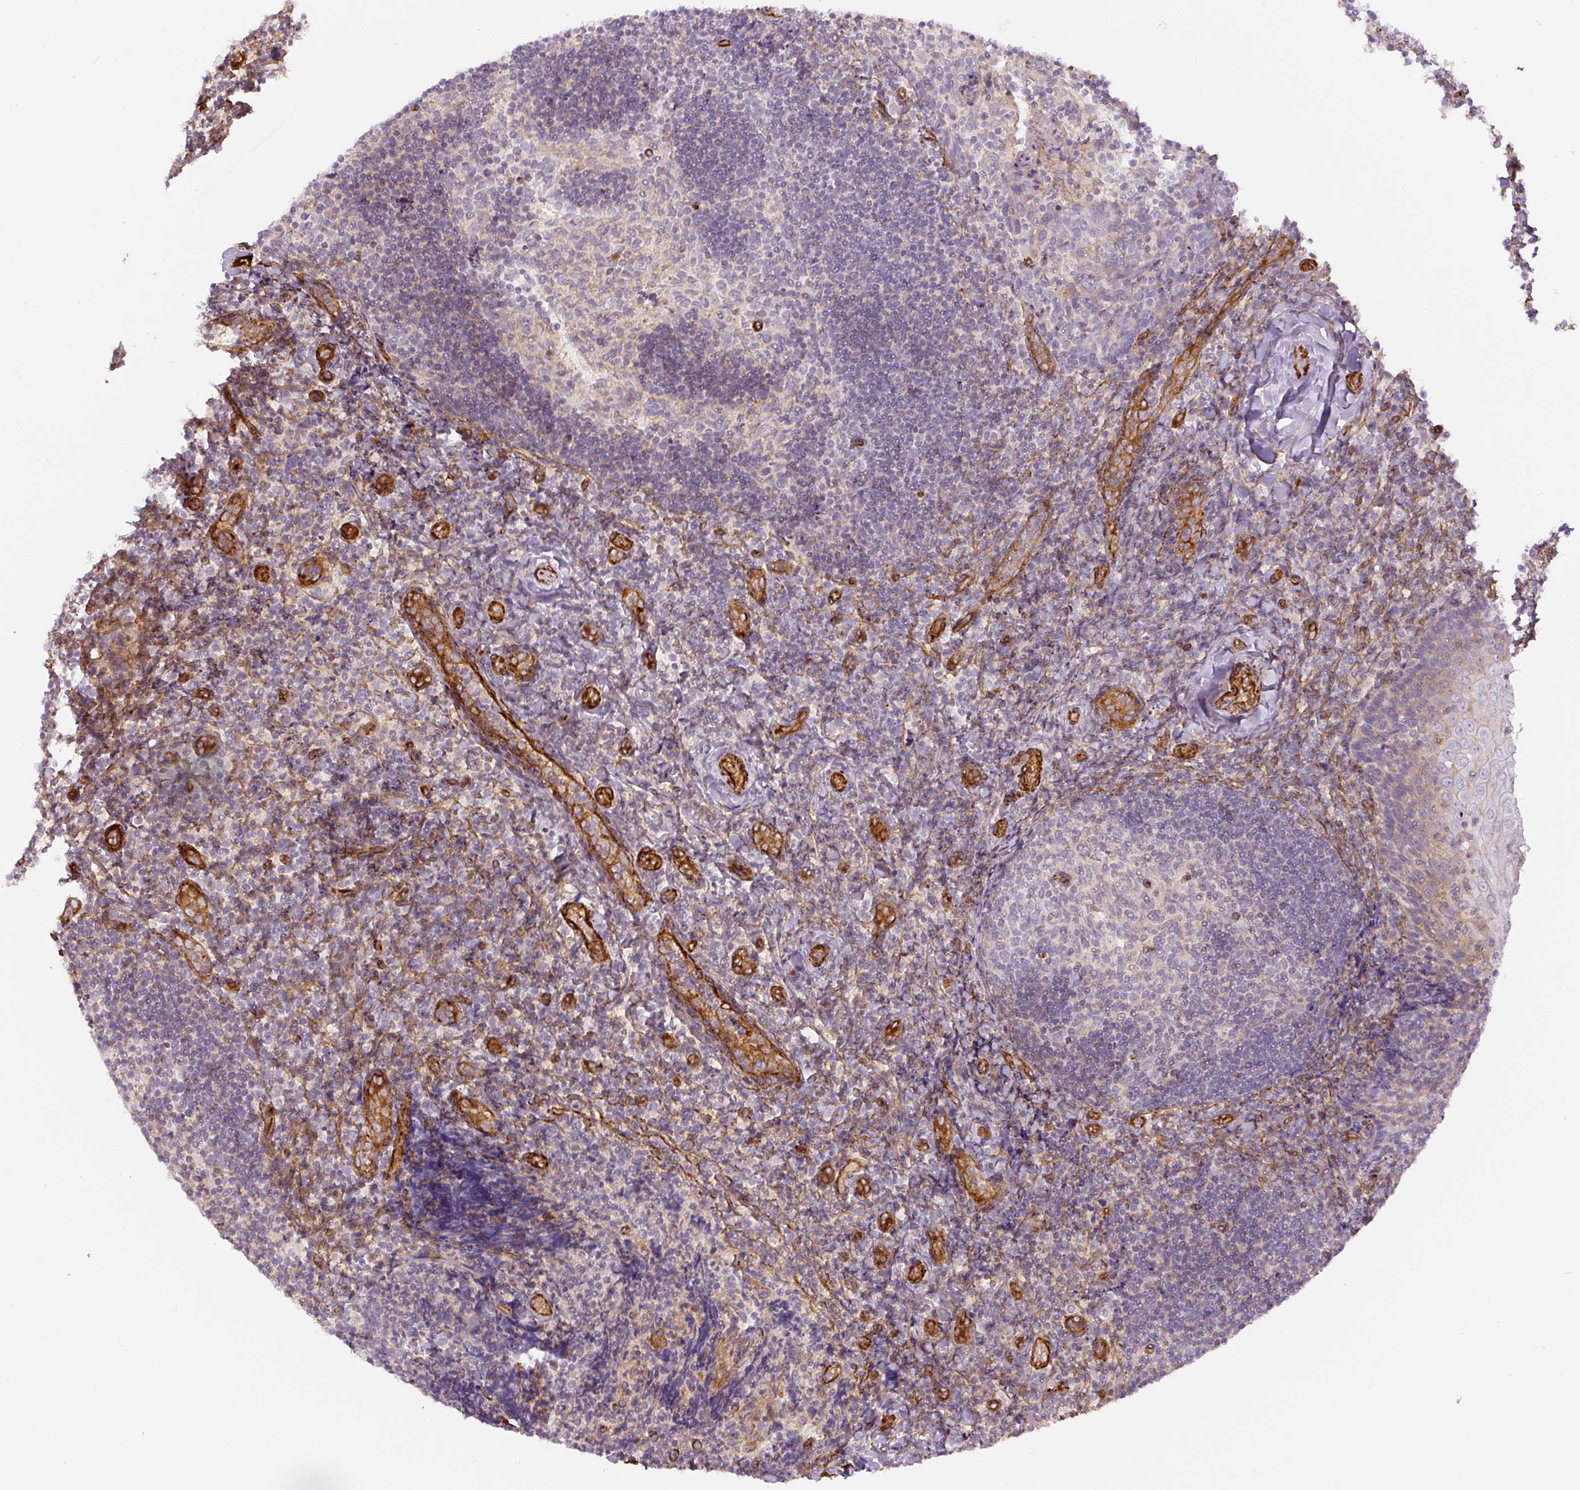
{"staining": {"intensity": "weak", "quantity": "25%-75%", "location": "cytoplasmic/membranous,nuclear"}, "tissue": "tonsil", "cell_type": "Germinal center cells", "image_type": "normal", "snomed": [{"axis": "morphology", "description": "Normal tissue, NOS"}, {"axis": "topography", "description": "Tonsil"}], "caption": "This photomicrograph demonstrates immunohistochemistry (IHC) staining of benign tonsil, with low weak cytoplasmic/membranous,nuclear staining in about 25%-75% of germinal center cells.", "gene": "MYL12A", "patient": {"sex": "female", "age": 10}}